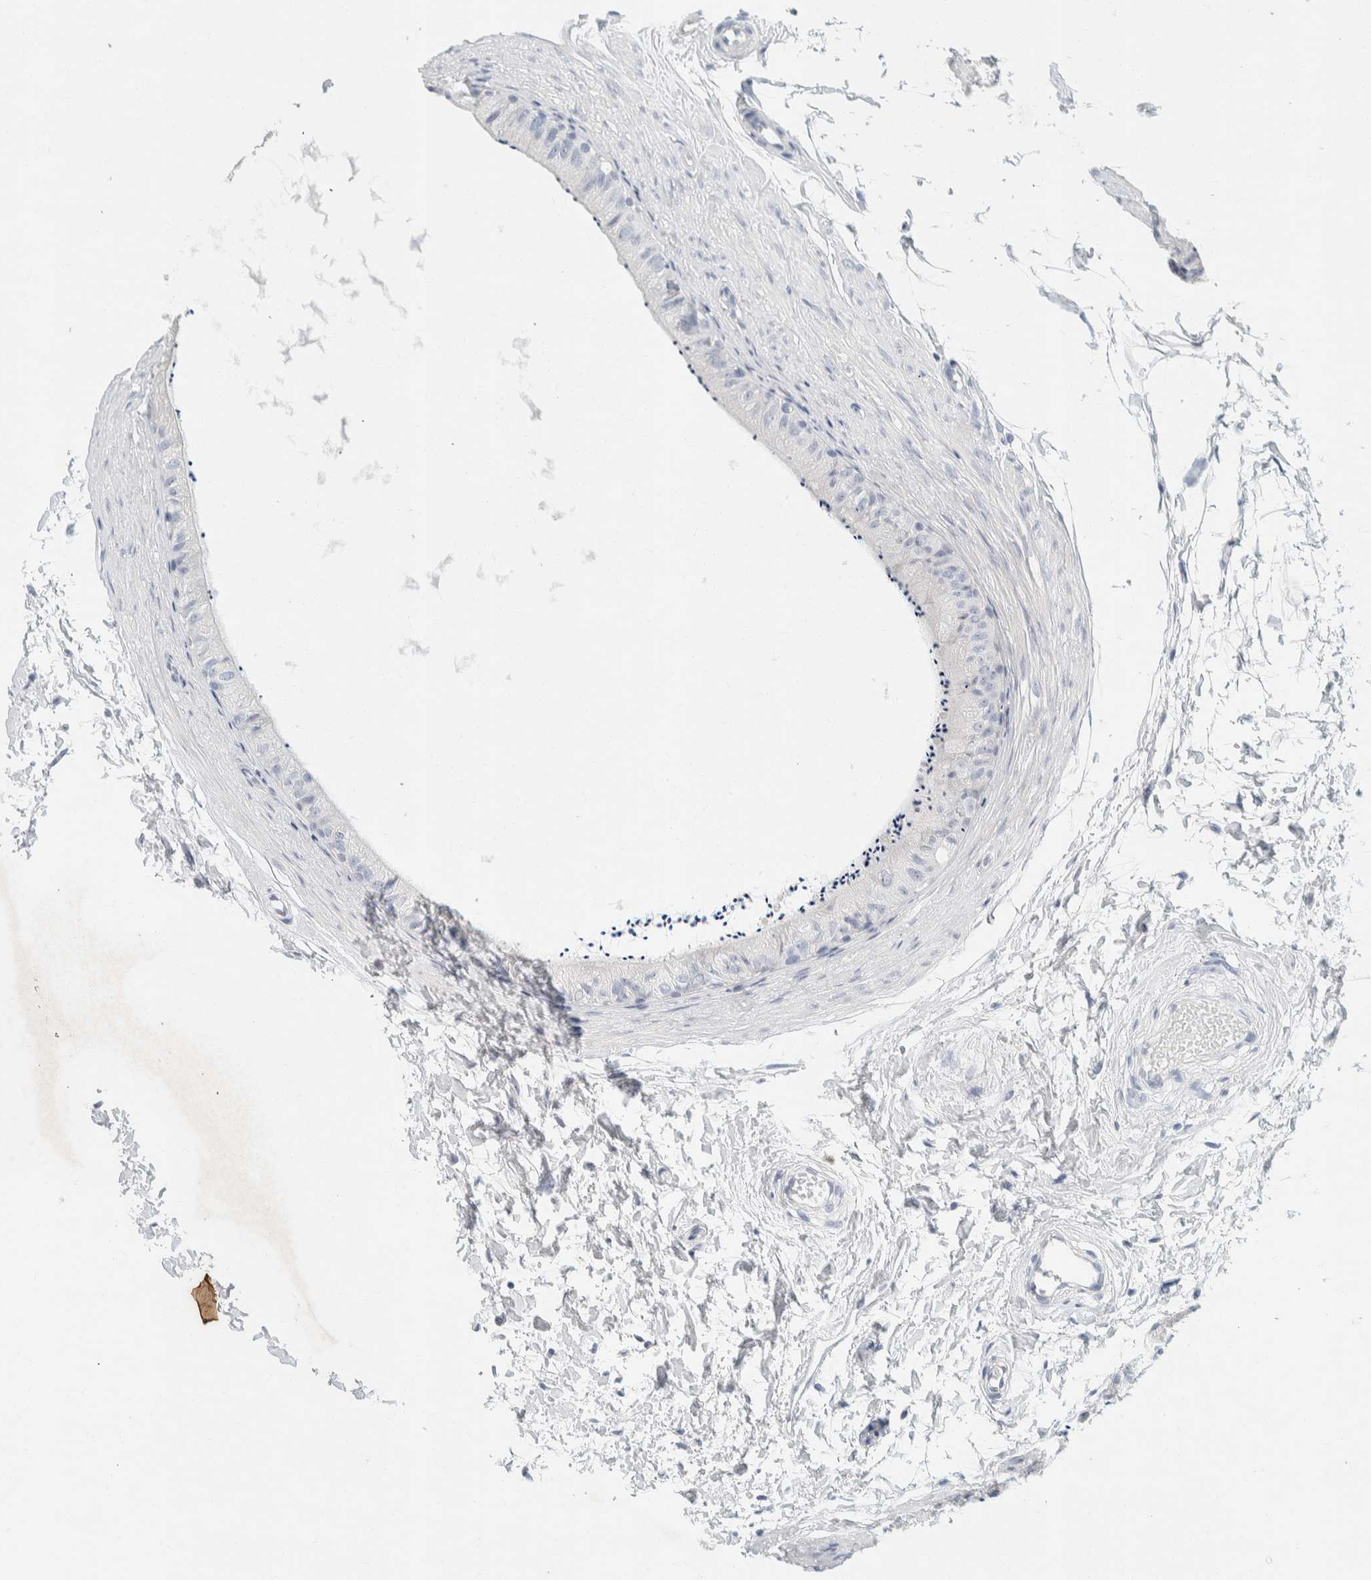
{"staining": {"intensity": "negative", "quantity": "none", "location": "none"}, "tissue": "epididymis", "cell_type": "Glandular cells", "image_type": "normal", "snomed": [{"axis": "morphology", "description": "Normal tissue, NOS"}, {"axis": "topography", "description": "Epididymis"}], "caption": "Glandular cells are negative for brown protein staining in benign epididymis. (Stains: DAB (3,3'-diaminobenzidine) immunohistochemistry (IHC) with hematoxylin counter stain, Microscopy: brightfield microscopy at high magnification).", "gene": "ALOX12B", "patient": {"sex": "male", "age": 56}}